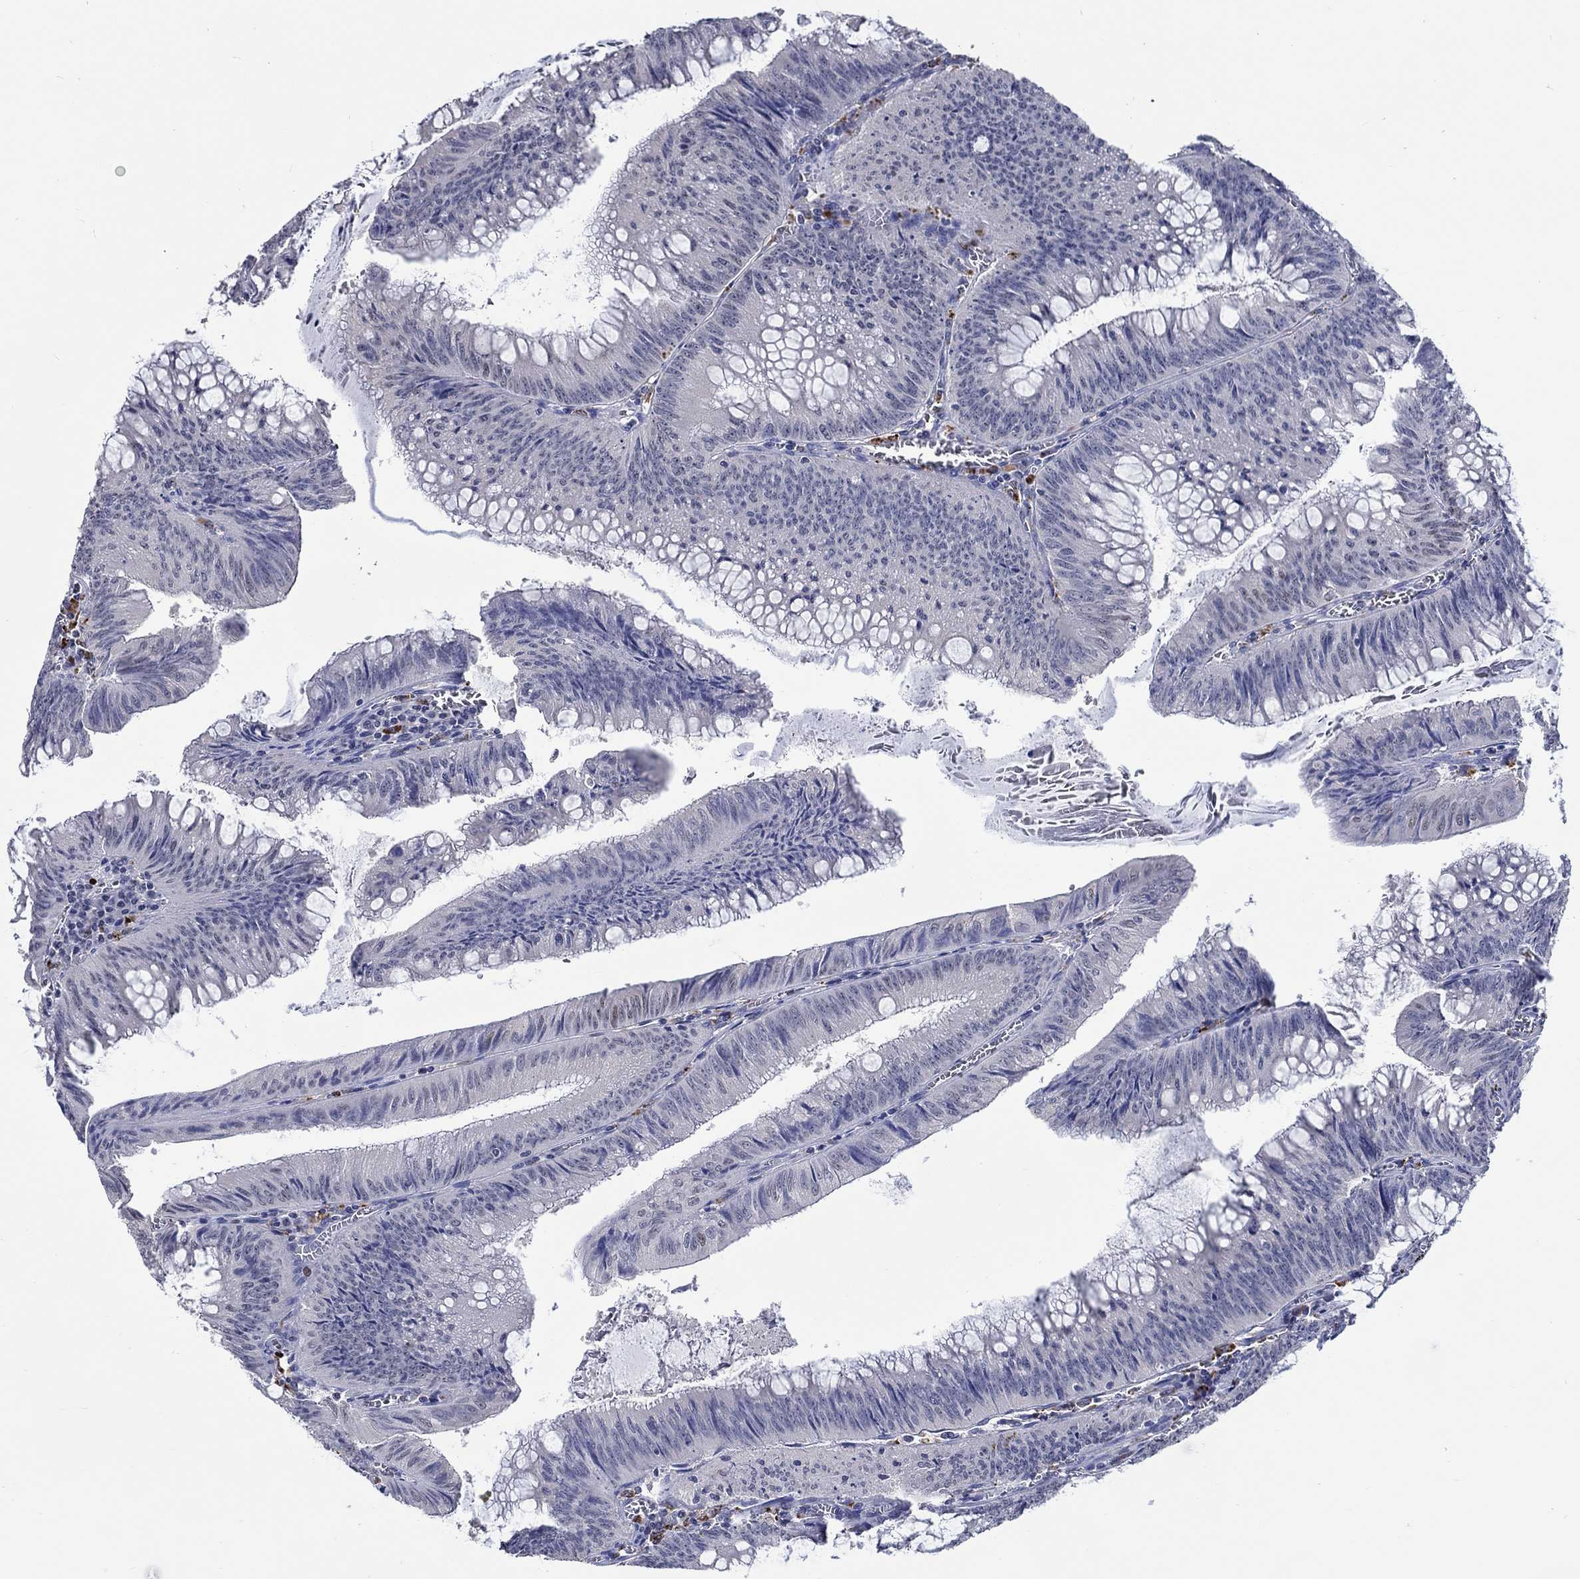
{"staining": {"intensity": "negative", "quantity": "none", "location": "none"}, "tissue": "colorectal cancer", "cell_type": "Tumor cells", "image_type": "cancer", "snomed": [{"axis": "morphology", "description": "Adenocarcinoma, NOS"}, {"axis": "topography", "description": "Rectum"}], "caption": "Colorectal cancer (adenocarcinoma) stained for a protein using immunohistochemistry displays no expression tumor cells.", "gene": "GATA2", "patient": {"sex": "female", "age": 72}}